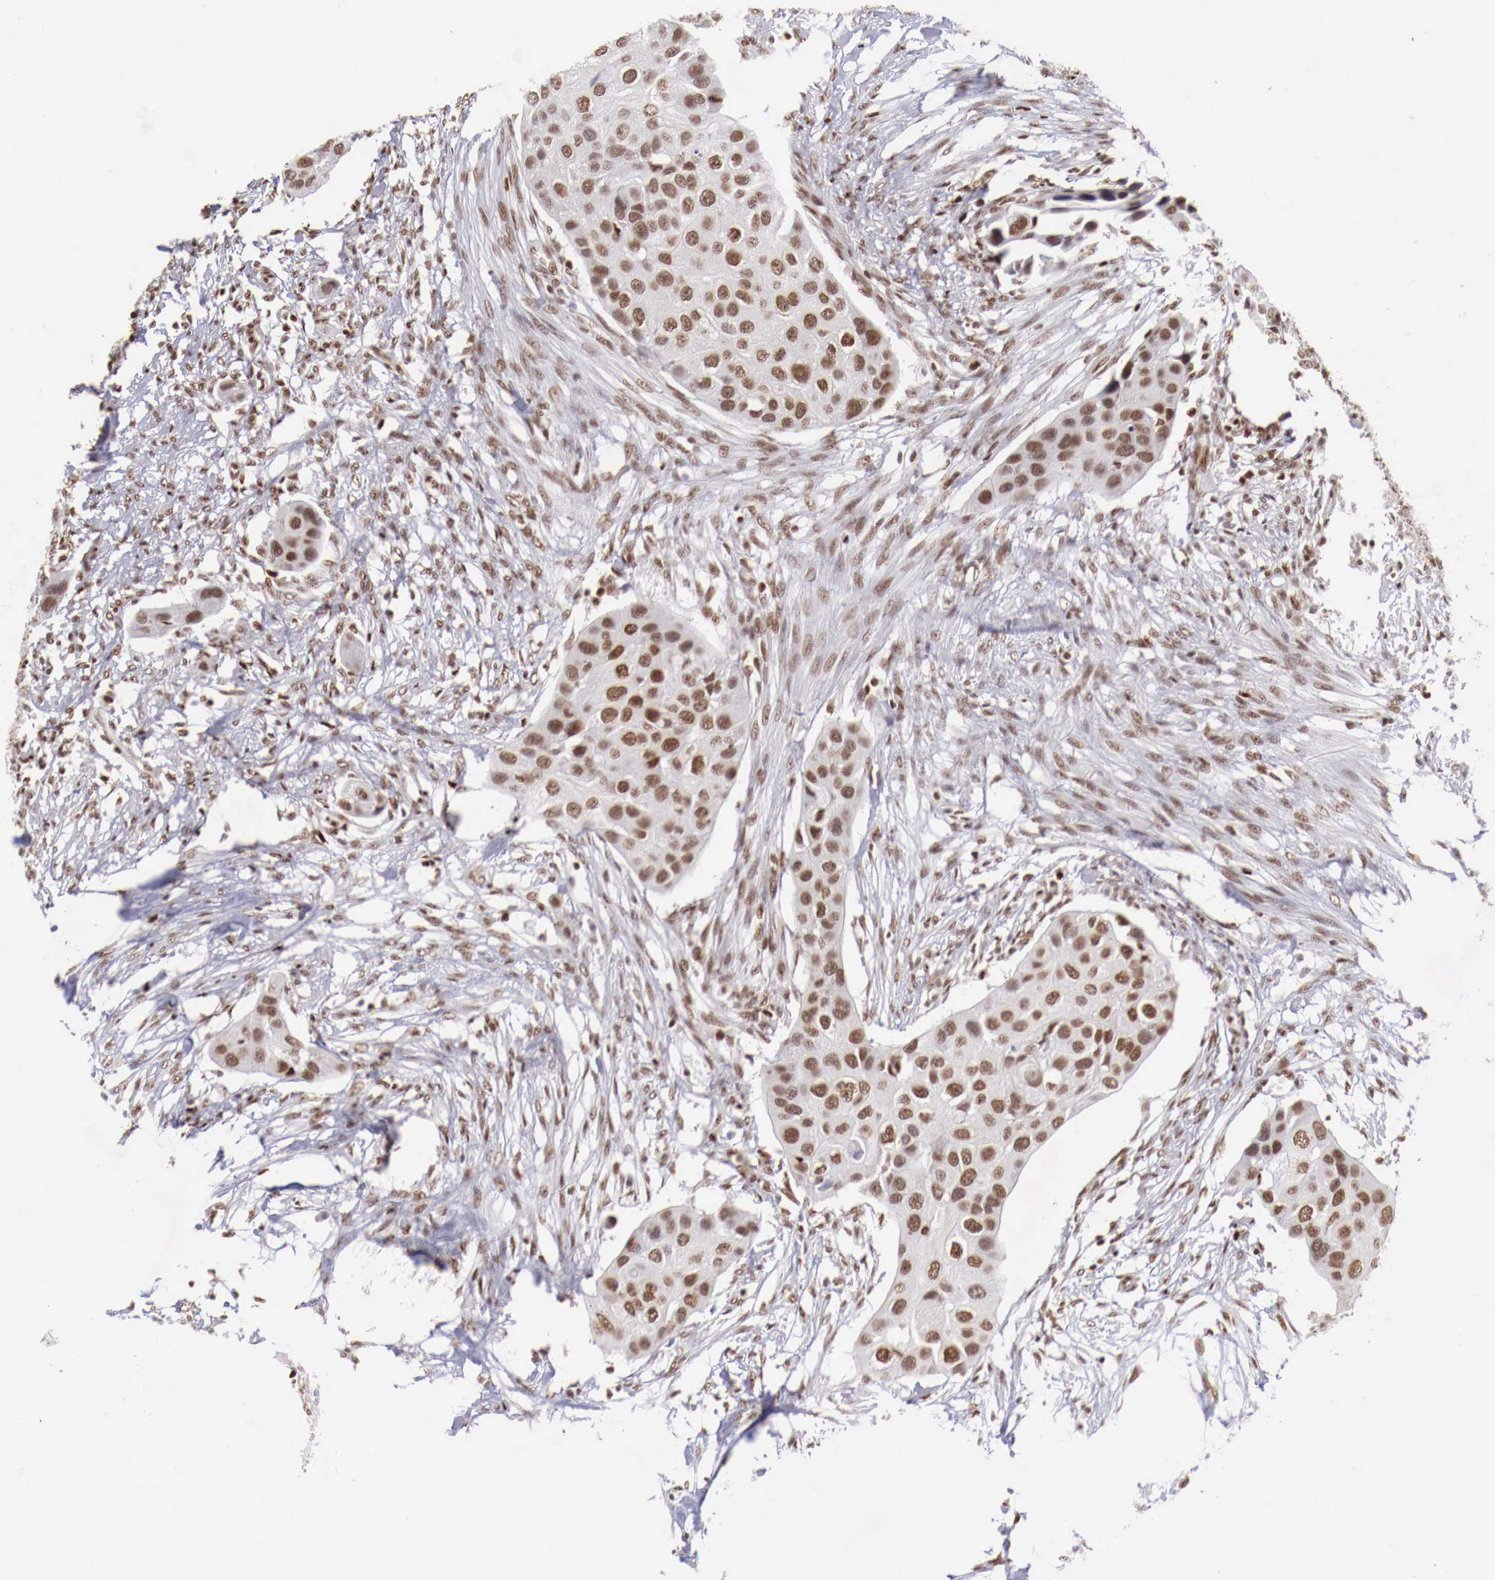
{"staining": {"intensity": "moderate", "quantity": ">75%", "location": "nuclear"}, "tissue": "urothelial cancer", "cell_type": "Tumor cells", "image_type": "cancer", "snomed": [{"axis": "morphology", "description": "Urothelial carcinoma, High grade"}, {"axis": "topography", "description": "Urinary bladder"}], "caption": "Protein expression analysis of urothelial carcinoma (high-grade) exhibits moderate nuclear expression in about >75% of tumor cells.", "gene": "MAX", "patient": {"sex": "male", "age": 55}}